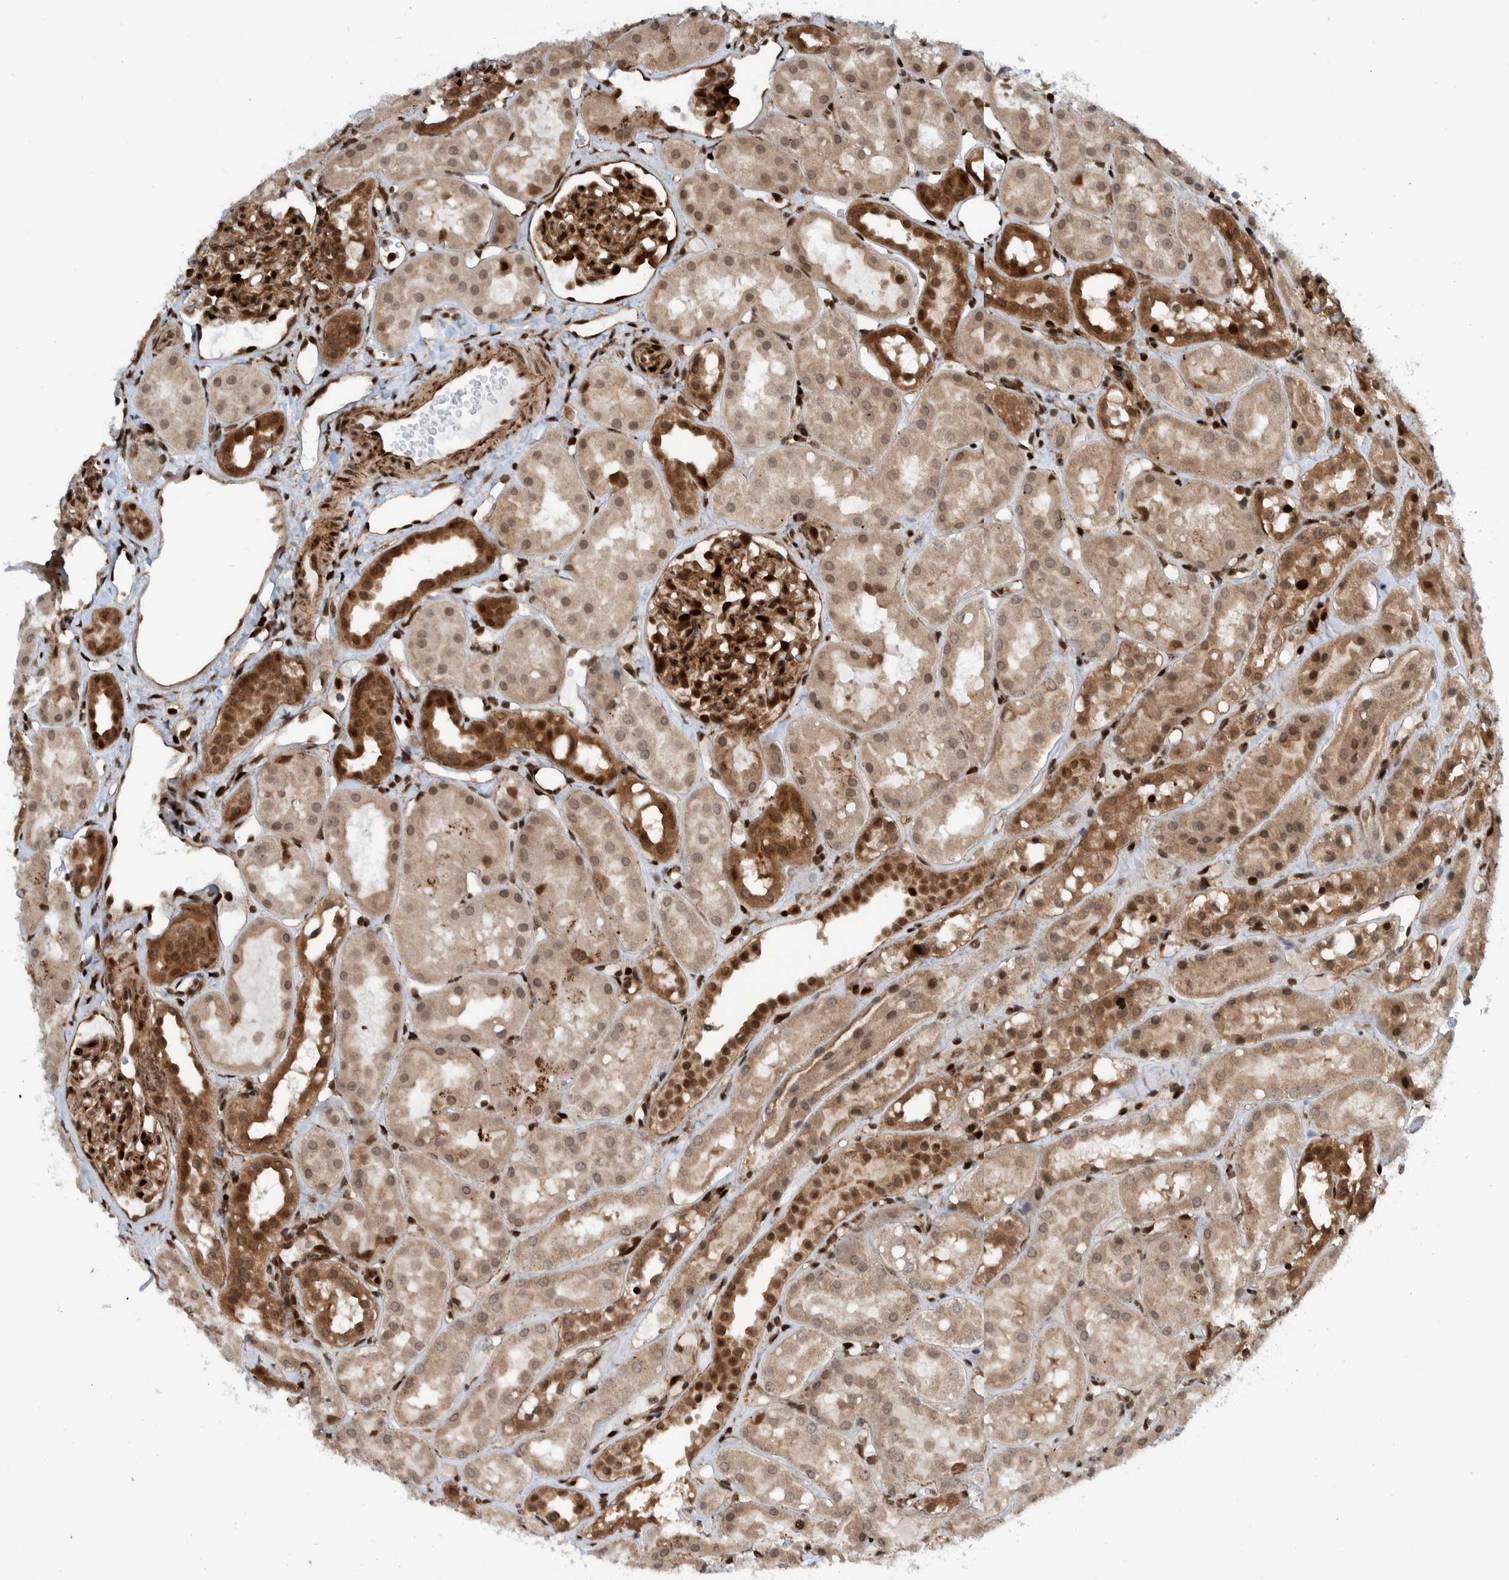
{"staining": {"intensity": "strong", "quantity": ">75%", "location": "cytoplasmic/membranous,nuclear"}, "tissue": "kidney", "cell_type": "Cells in glomeruli", "image_type": "normal", "snomed": [{"axis": "morphology", "description": "Normal tissue, NOS"}, {"axis": "topography", "description": "Kidney"}], "caption": "Immunohistochemistry (DAB) staining of normal kidney displays strong cytoplasmic/membranous,nuclear protein expression in approximately >75% of cells in glomeruli.", "gene": "ZNF366", "patient": {"sex": "male", "age": 16}}